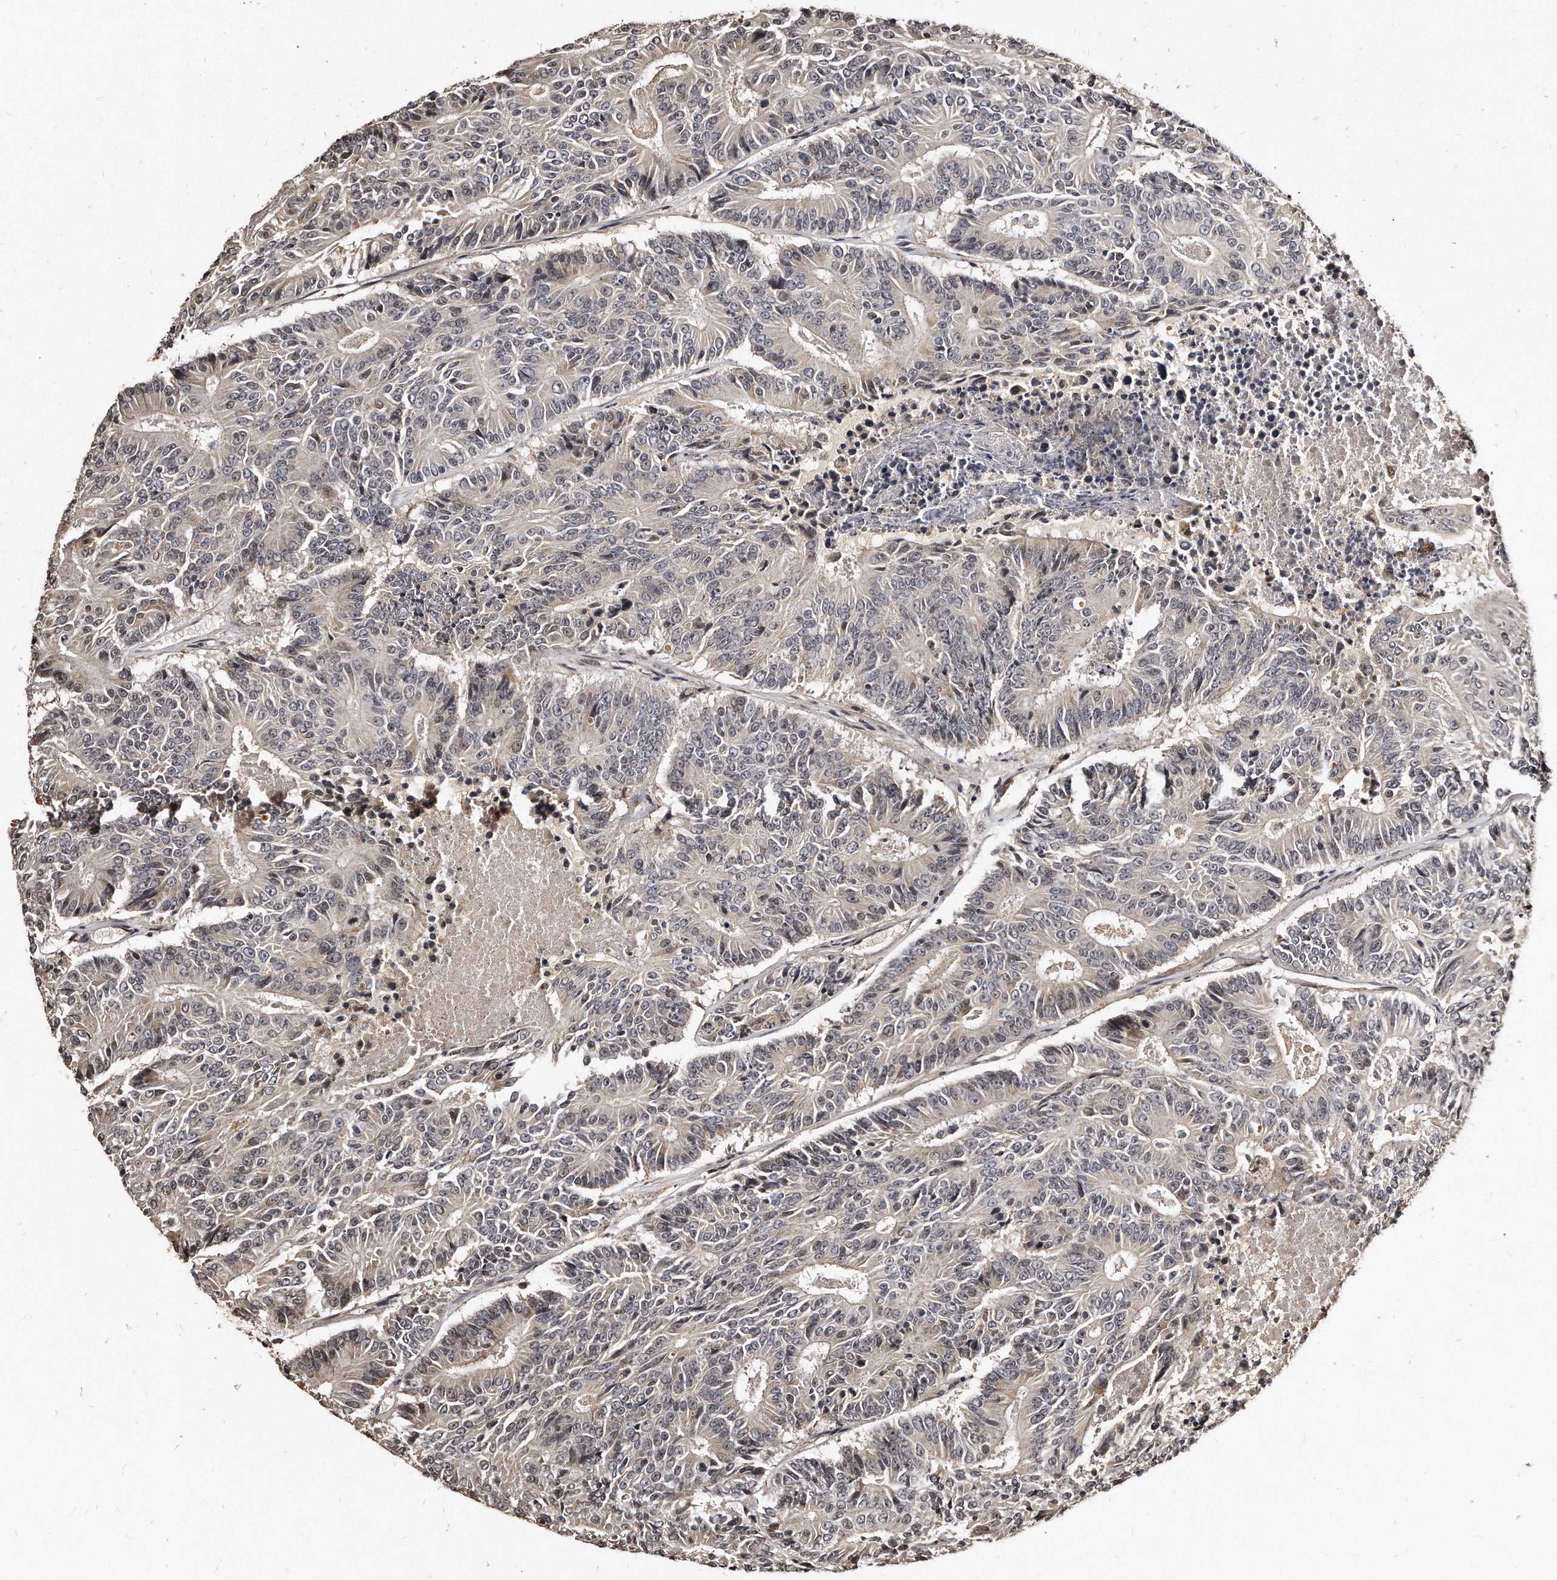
{"staining": {"intensity": "weak", "quantity": "<25%", "location": "cytoplasmic/membranous,nuclear"}, "tissue": "colorectal cancer", "cell_type": "Tumor cells", "image_type": "cancer", "snomed": [{"axis": "morphology", "description": "Adenocarcinoma, NOS"}, {"axis": "topography", "description": "Colon"}], "caption": "Immunohistochemistry photomicrograph of human colorectal cancer stained for a protein (brown), which exhibits no positivity in tumor cells. (Brightfield microscopy of DAB (3,3'-diaminobenzidine) IHC at high magnification).", "gene": "TSHR", "patient": {"sex": "male", "age": 83}}